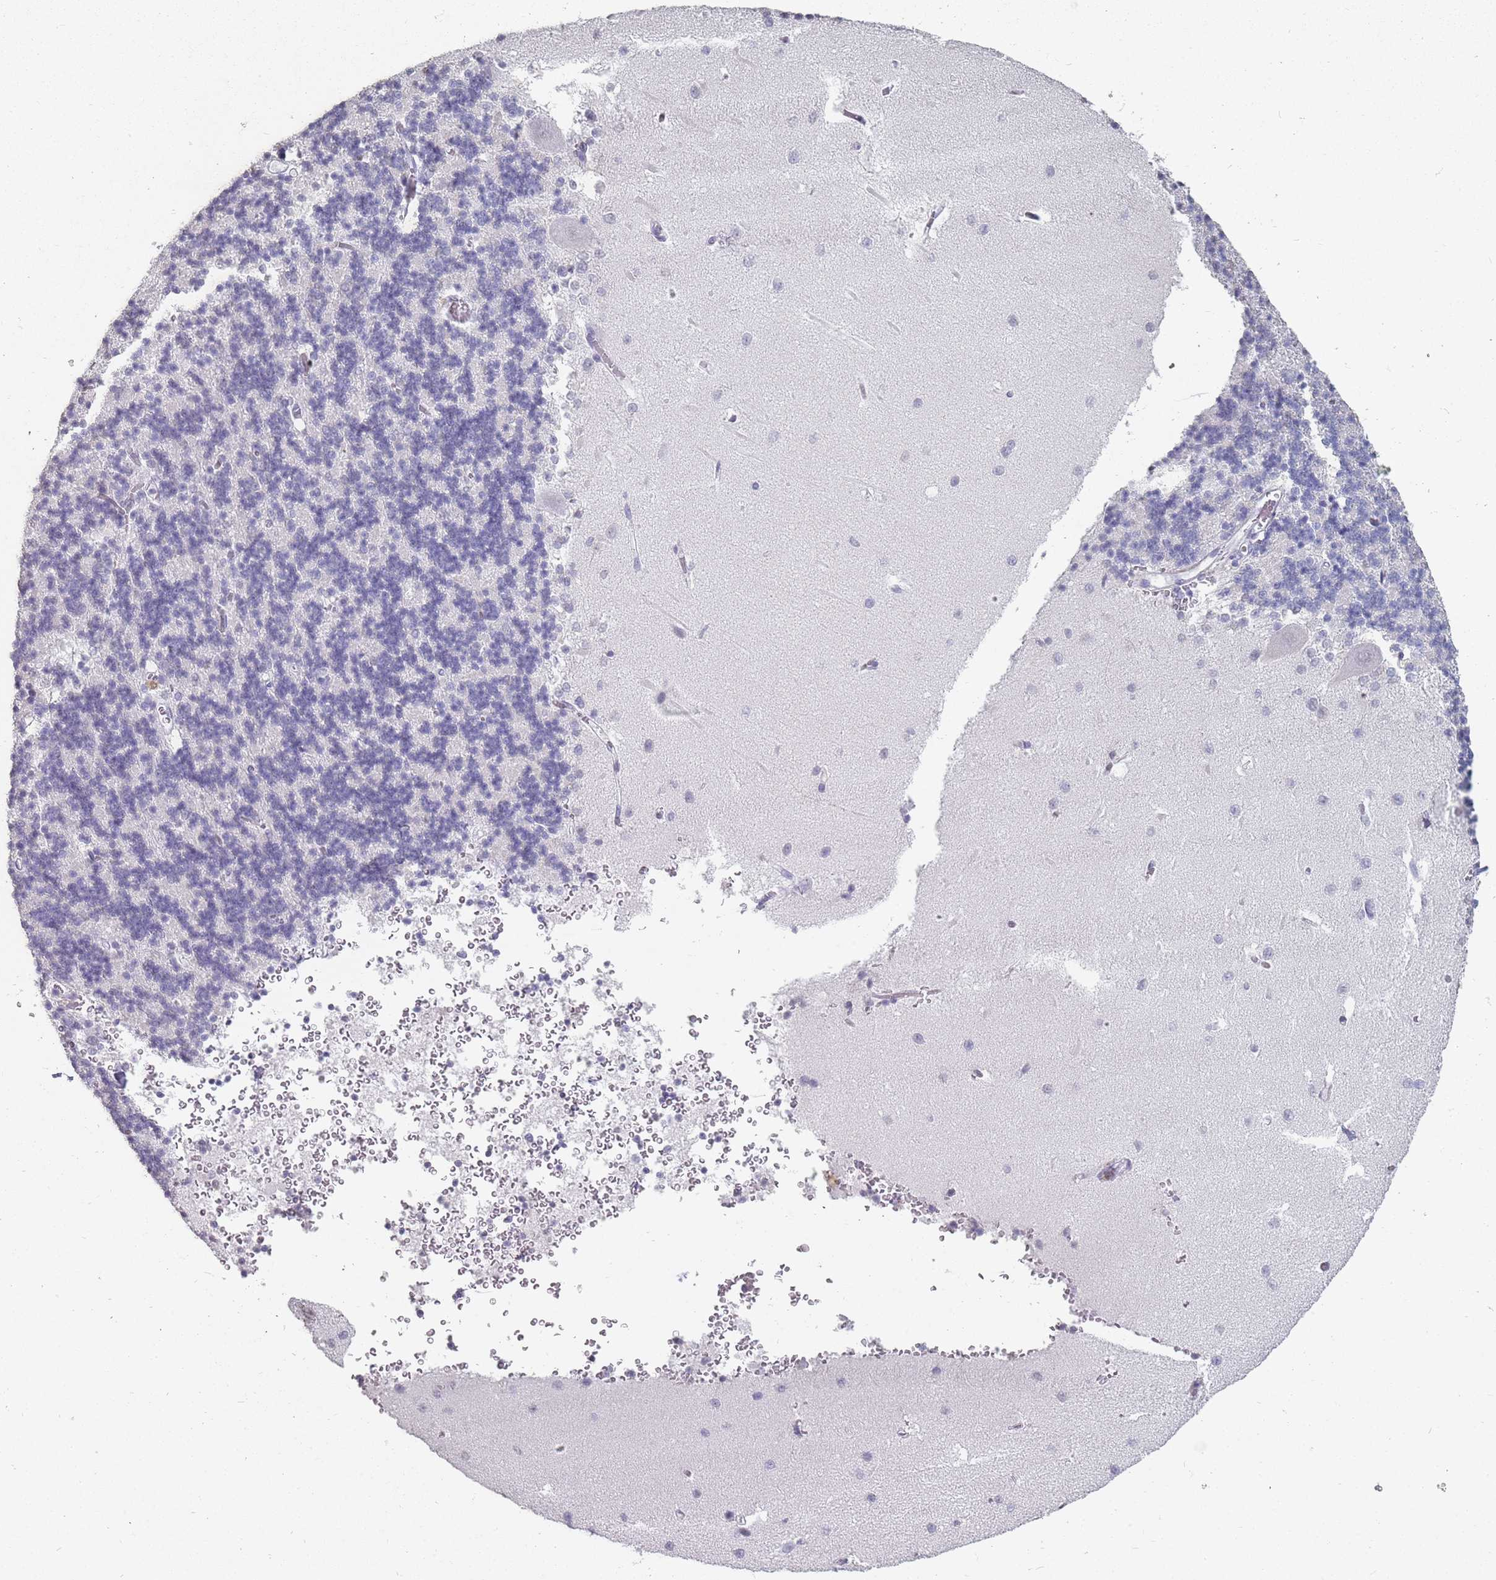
{"staining": {"intensity": "negative", "quantity": "none", "location": "none"}, "tissue": "cerebellum", "cell_type": "Cells in granular layer", "image_type": "normal", "snomed": [{"axis": "morphology", "description": "Normal tissue, NOS"}, {"axis": "topography", "description": "Cerebellum"}], "caption": "An image of human cerebellum is negative for staining in cells in granular layer.", "gene": "DDX4", "patient": {"sex": "male", "age": 37}}